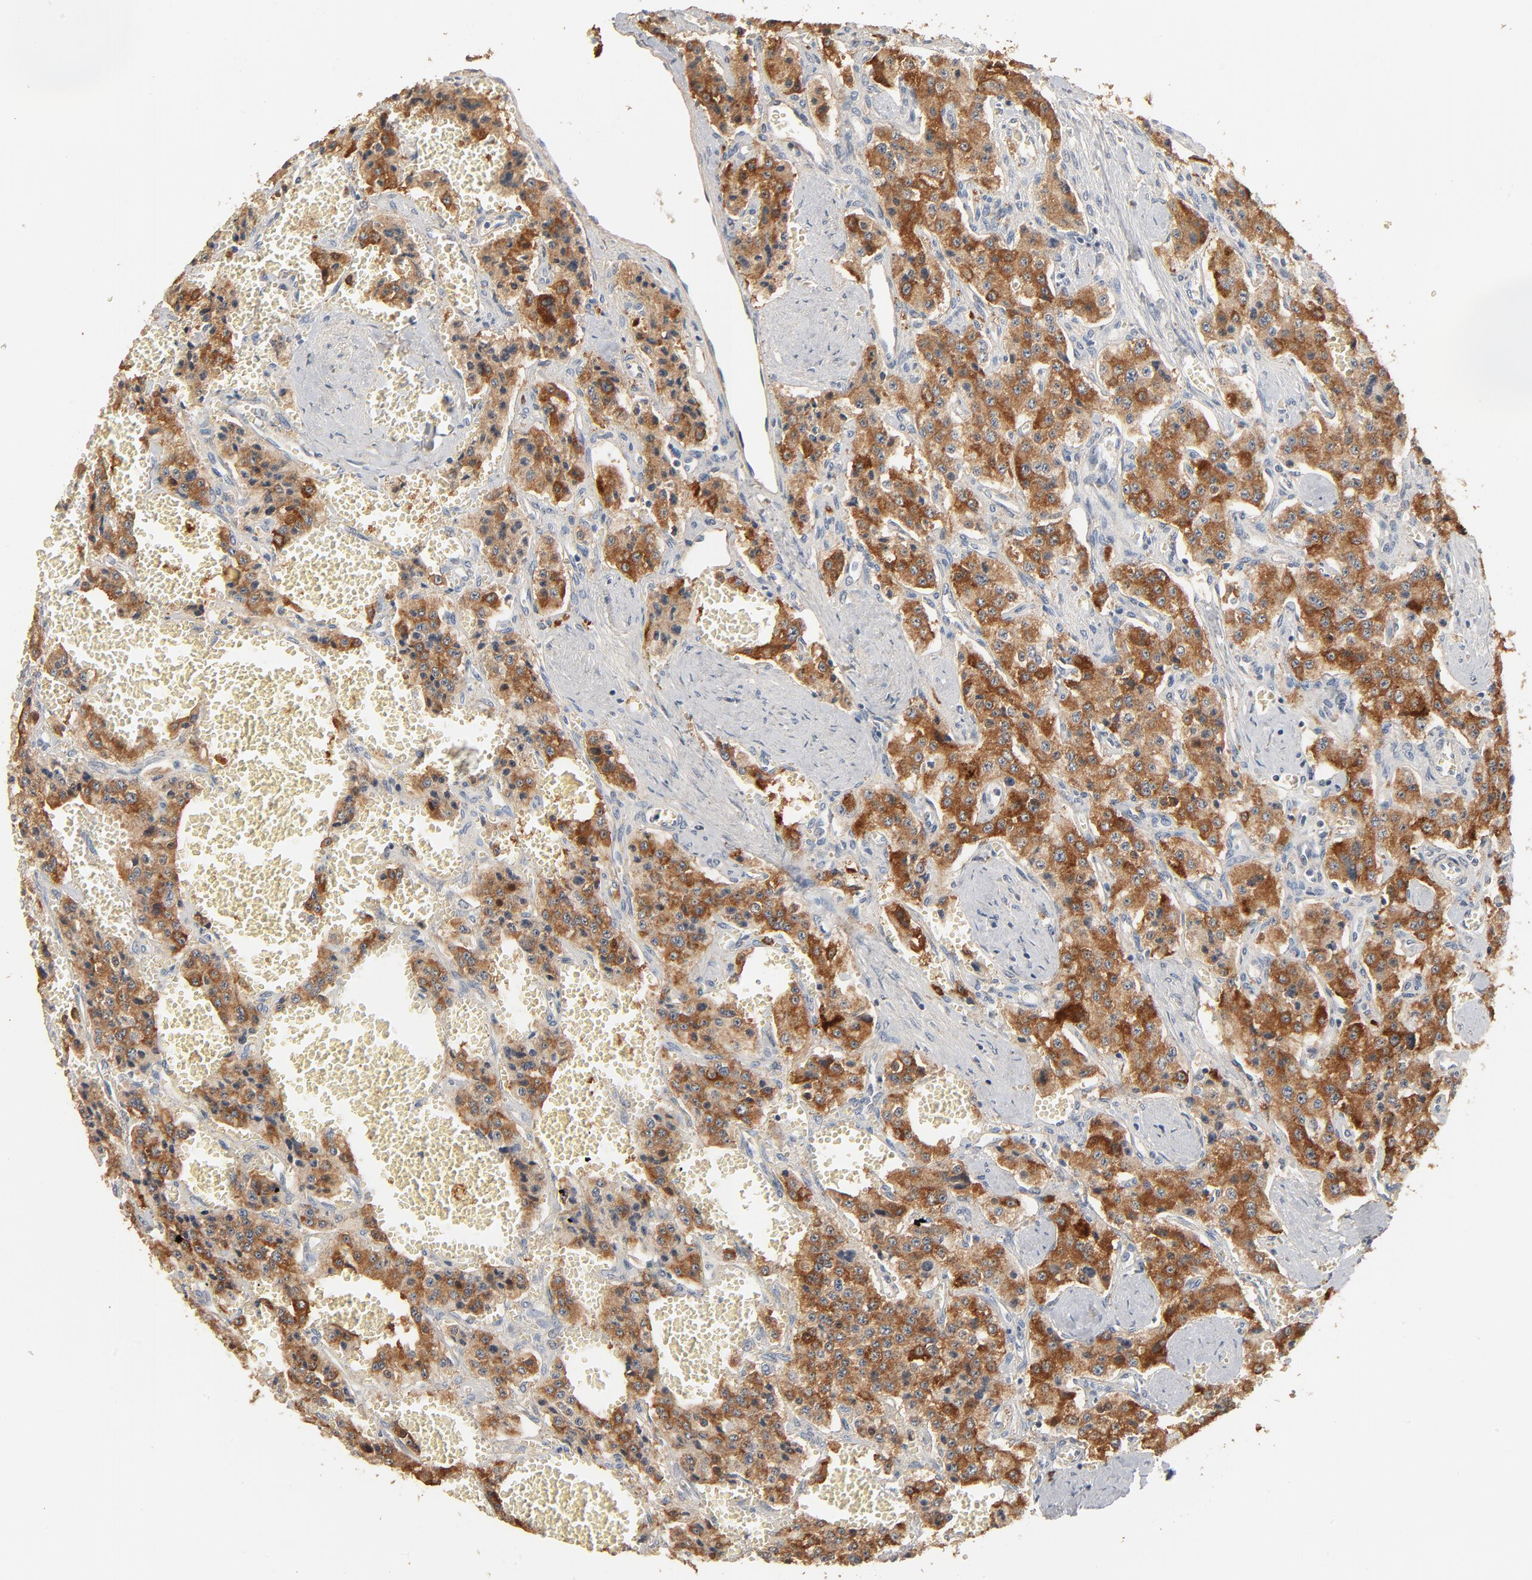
{"staining": {"intensity": "strong", "quantity": ">75%", "location": "cytoplasmic/membranous"}, "tissue": "carcinoid", "cell_type": "Tumor cells", "image_type": "cancer", "snomed": [{"axis": "morphology", "description": "Carcinoid, malignant, NOS"}, {"axis": "topography", "description": "Small intestine"}], "caption": "Strong cytoplasmic/membranous staining is seen in approximately >75% of tumor cells in carcinoid (malignant).", "gene": "ZDHHC8", "patient": {"sex": "male", "age": 52}}